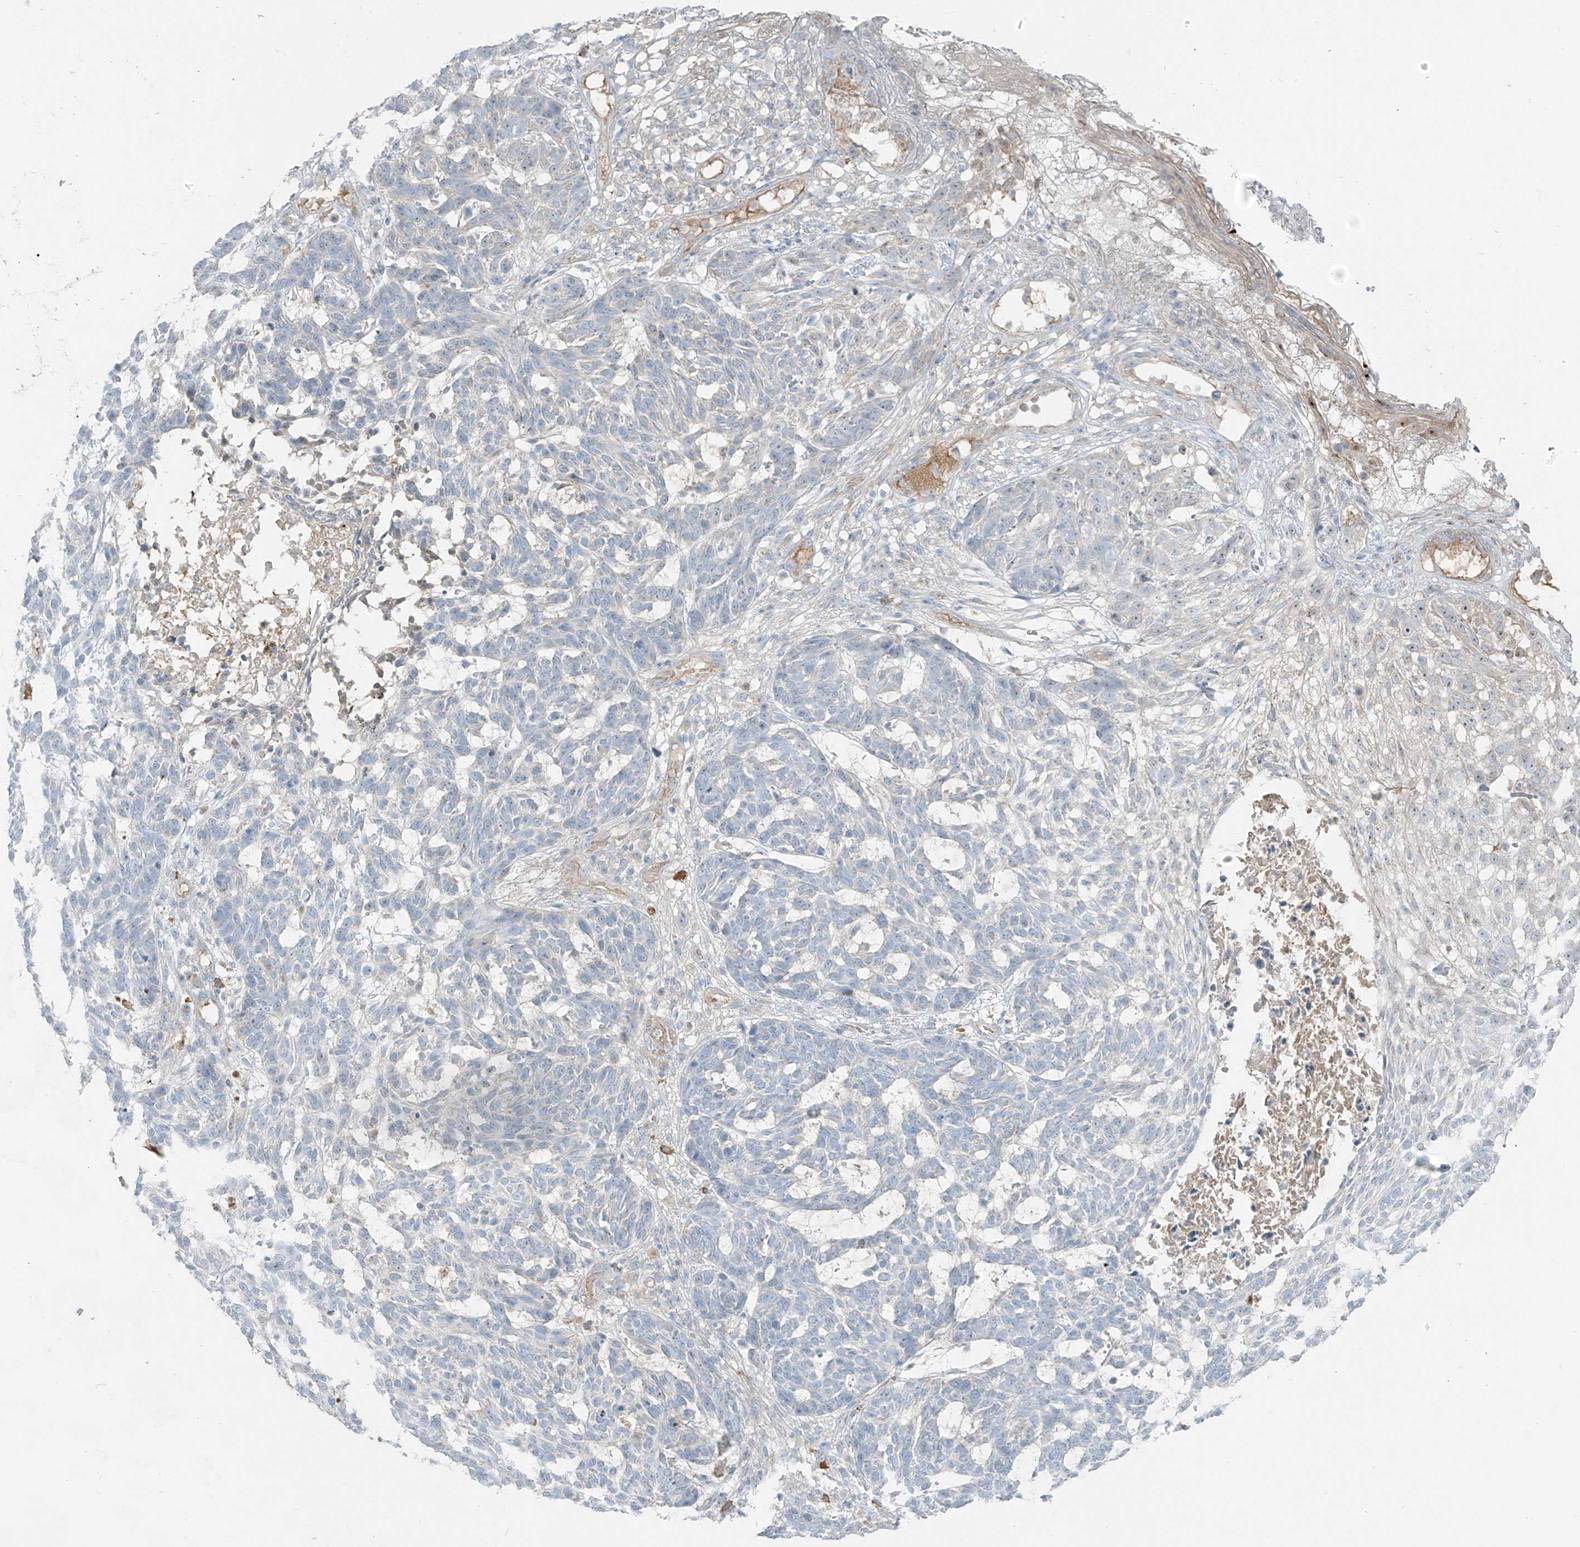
{"staining": {"intensity": "negative", "quantity": "none", "location": "none"}, "tissue": "skin cancer", "cell_type": "Tumor cells", "image_type": "cancer", "snomed": [{"axis": "morphology", "description": "Basal cell carcinoma"}, {"axis": "topography", "description": "Skin"}], "caption": "Immunohistochemistry of human skin basal cell carcinoma displays no staining in tumor cells.", "gene": "FAM131C", "patient": {"sex": "male", "age": 85}}